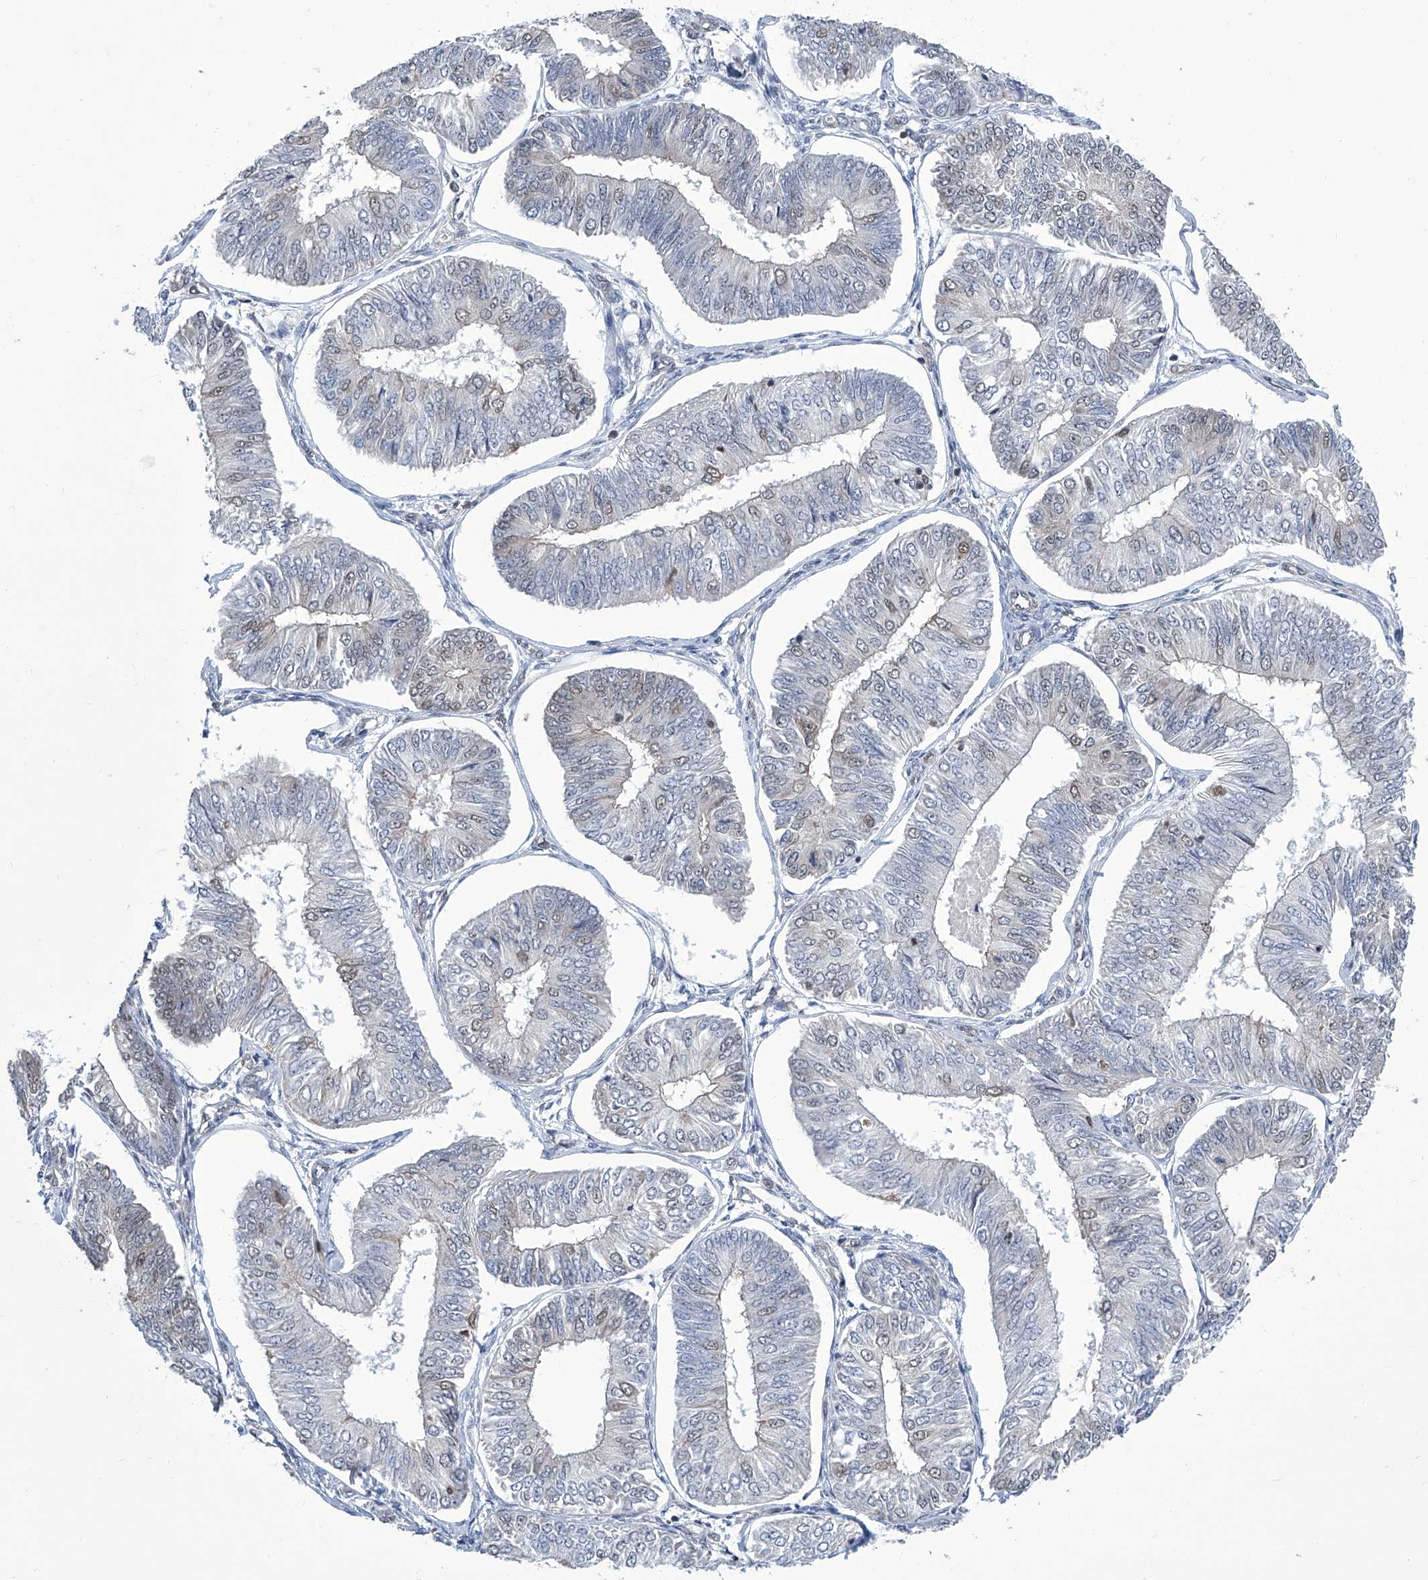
{"staining": {"intensity": "weak", "quantity": "<25%", "location": "nuclear"}, "tissue": "endometrial cancer", "cell_type": "Tumor cells", "image_type": "cancer", "snomed": [{"axis": "morphology", "description": "Adenocarcinoma, NOS"}, {"axis": "topography", "description": "Endometrium"}], "caption": "There is no significant staining in tumor cells of adenocarcinoma (endometrial). Brightfield microscopy of immunohistochemistry stained with DAB (brown) and hematoxylin (blue), captured at high magnification.", "gene": "SREBF2", "patient": {"sex": "female", "age": 58}}